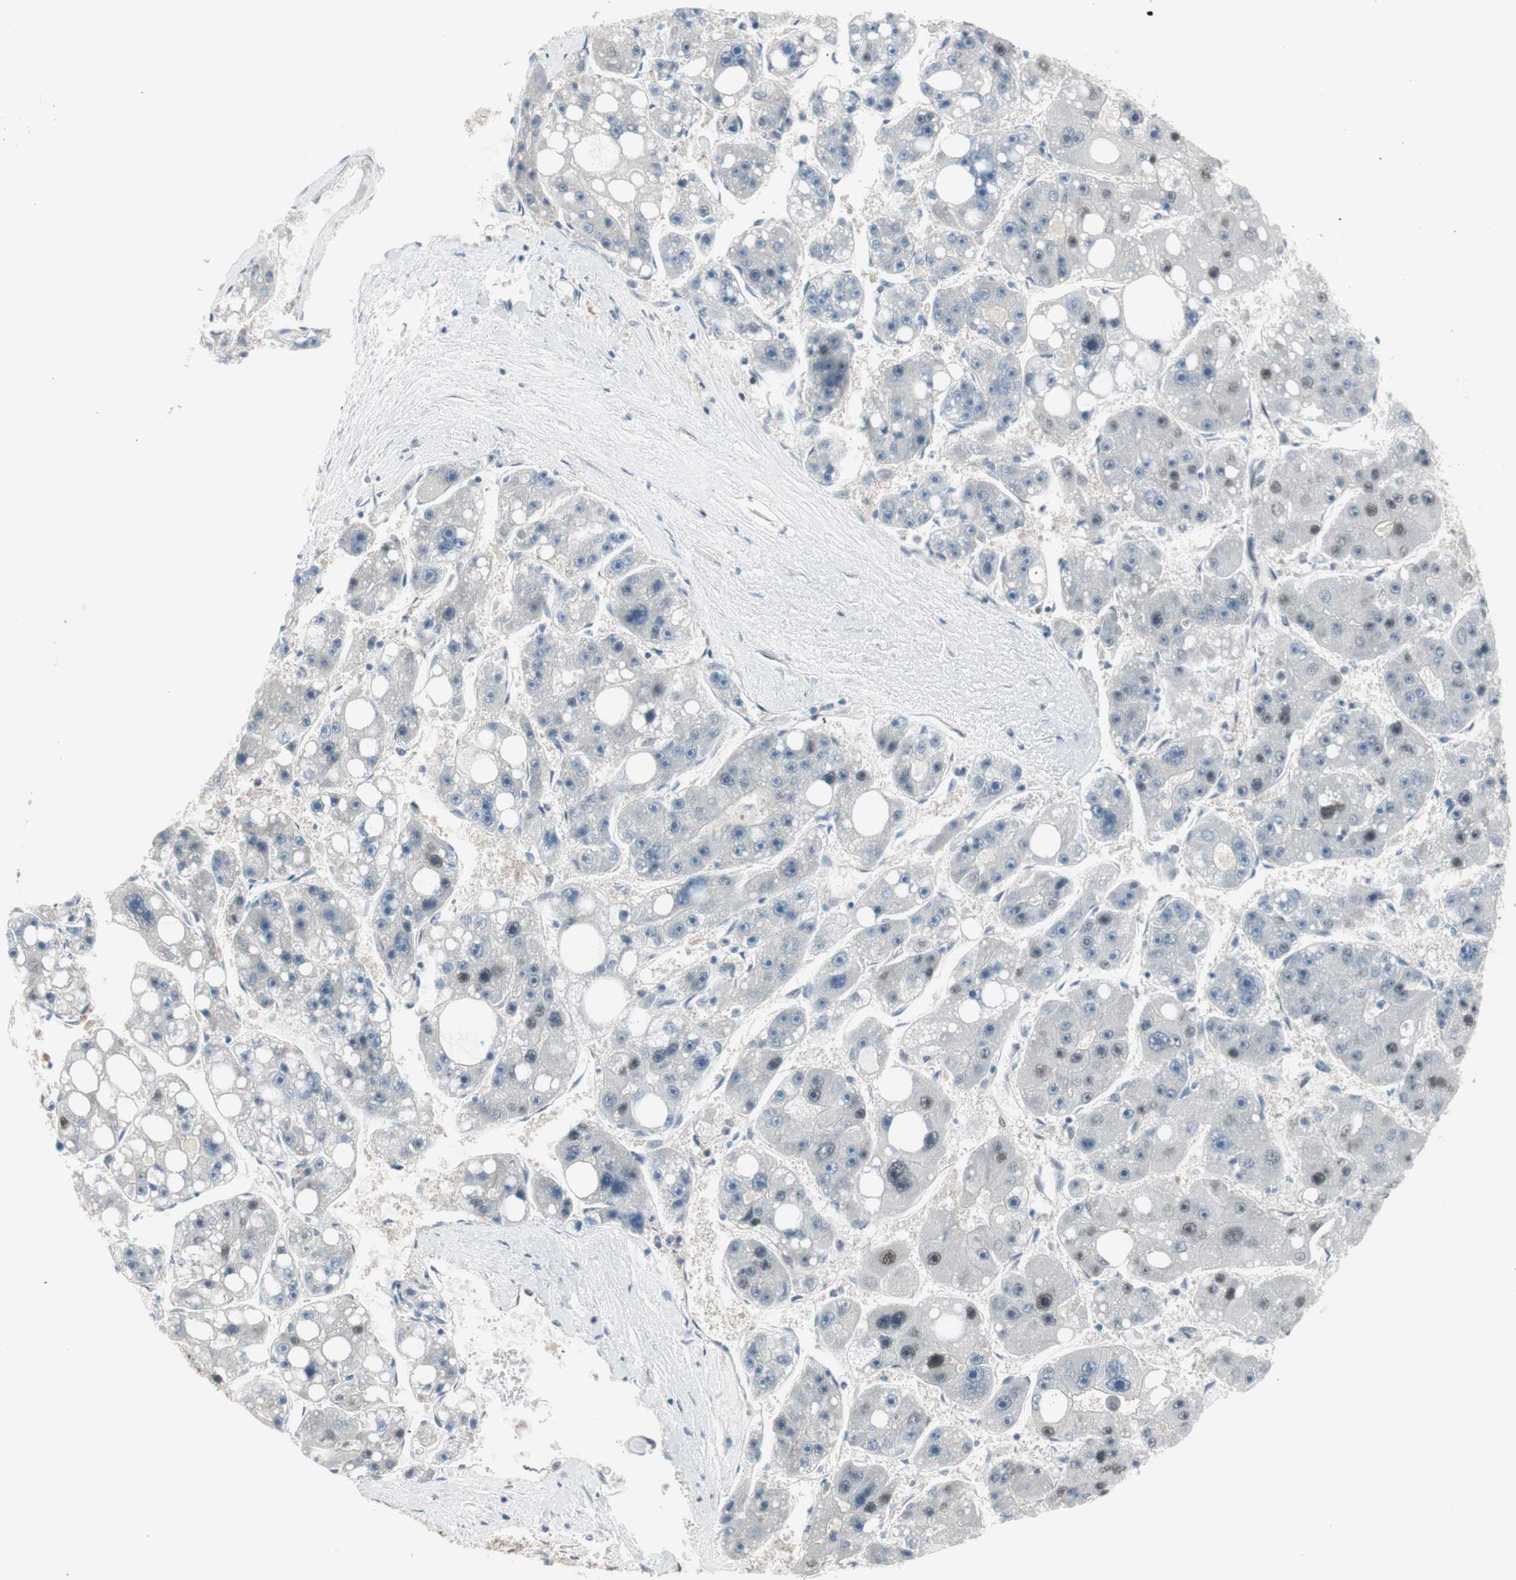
{"staining": {"intensity": "negative", "quantity": "none", "location": "none"}, "tissue": "liver cancer", "cell_type": "Tumor cells", "image_type": "cancer", "snomed": [{"axis": "morphology", "description": "Carcinoma, Hepatocellular, NOS"}, {"axis": "topography", "description": "Liver"}], "caption": "Immunohistochemical staining of liver hepatocellular carcinoma demonstrates no significant positivity in tumor cells.", "gene": "LONP2", "patient": {"sex": "female", "age": 61}}